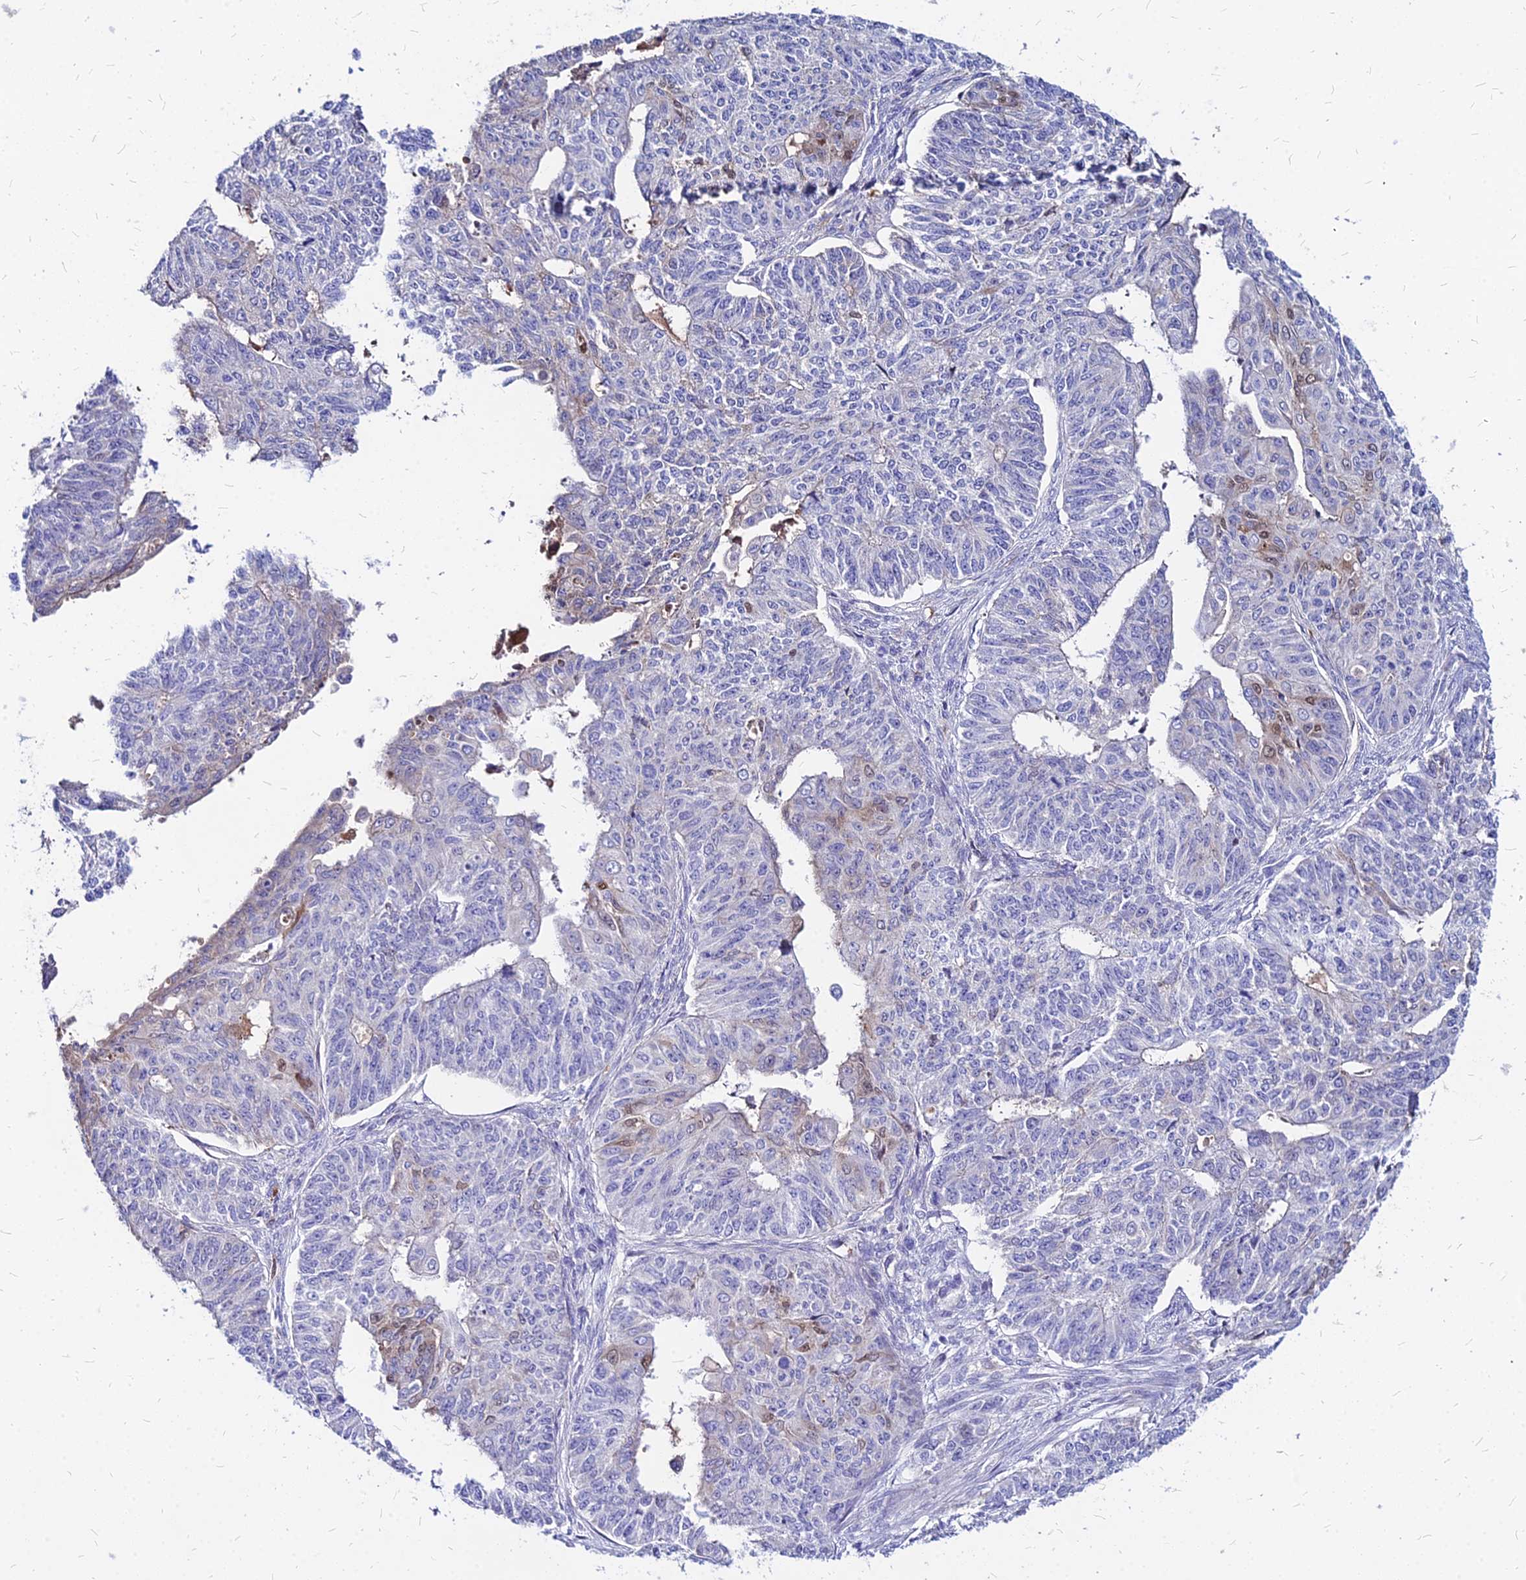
{"staining": {"intensity": "negative", "quantity": "none", "location": "none"}, "tissue": "endometrial cancer", "cell_type": "Tumor cells", "image_type": "cancer", "snomed": [{"axis": "morphology", "description": "Adenocarcinoma, NOS"}, {"axis": "topography", "description": "Endometrium"}], "caption": "Adenocarcinoma (endometrial) stained for a protein using immunohistochemistry (IHC) reveals no positivity tumor cells.", "gene": "ACSM6", "patient": {"sex": "female", "age": 32}}